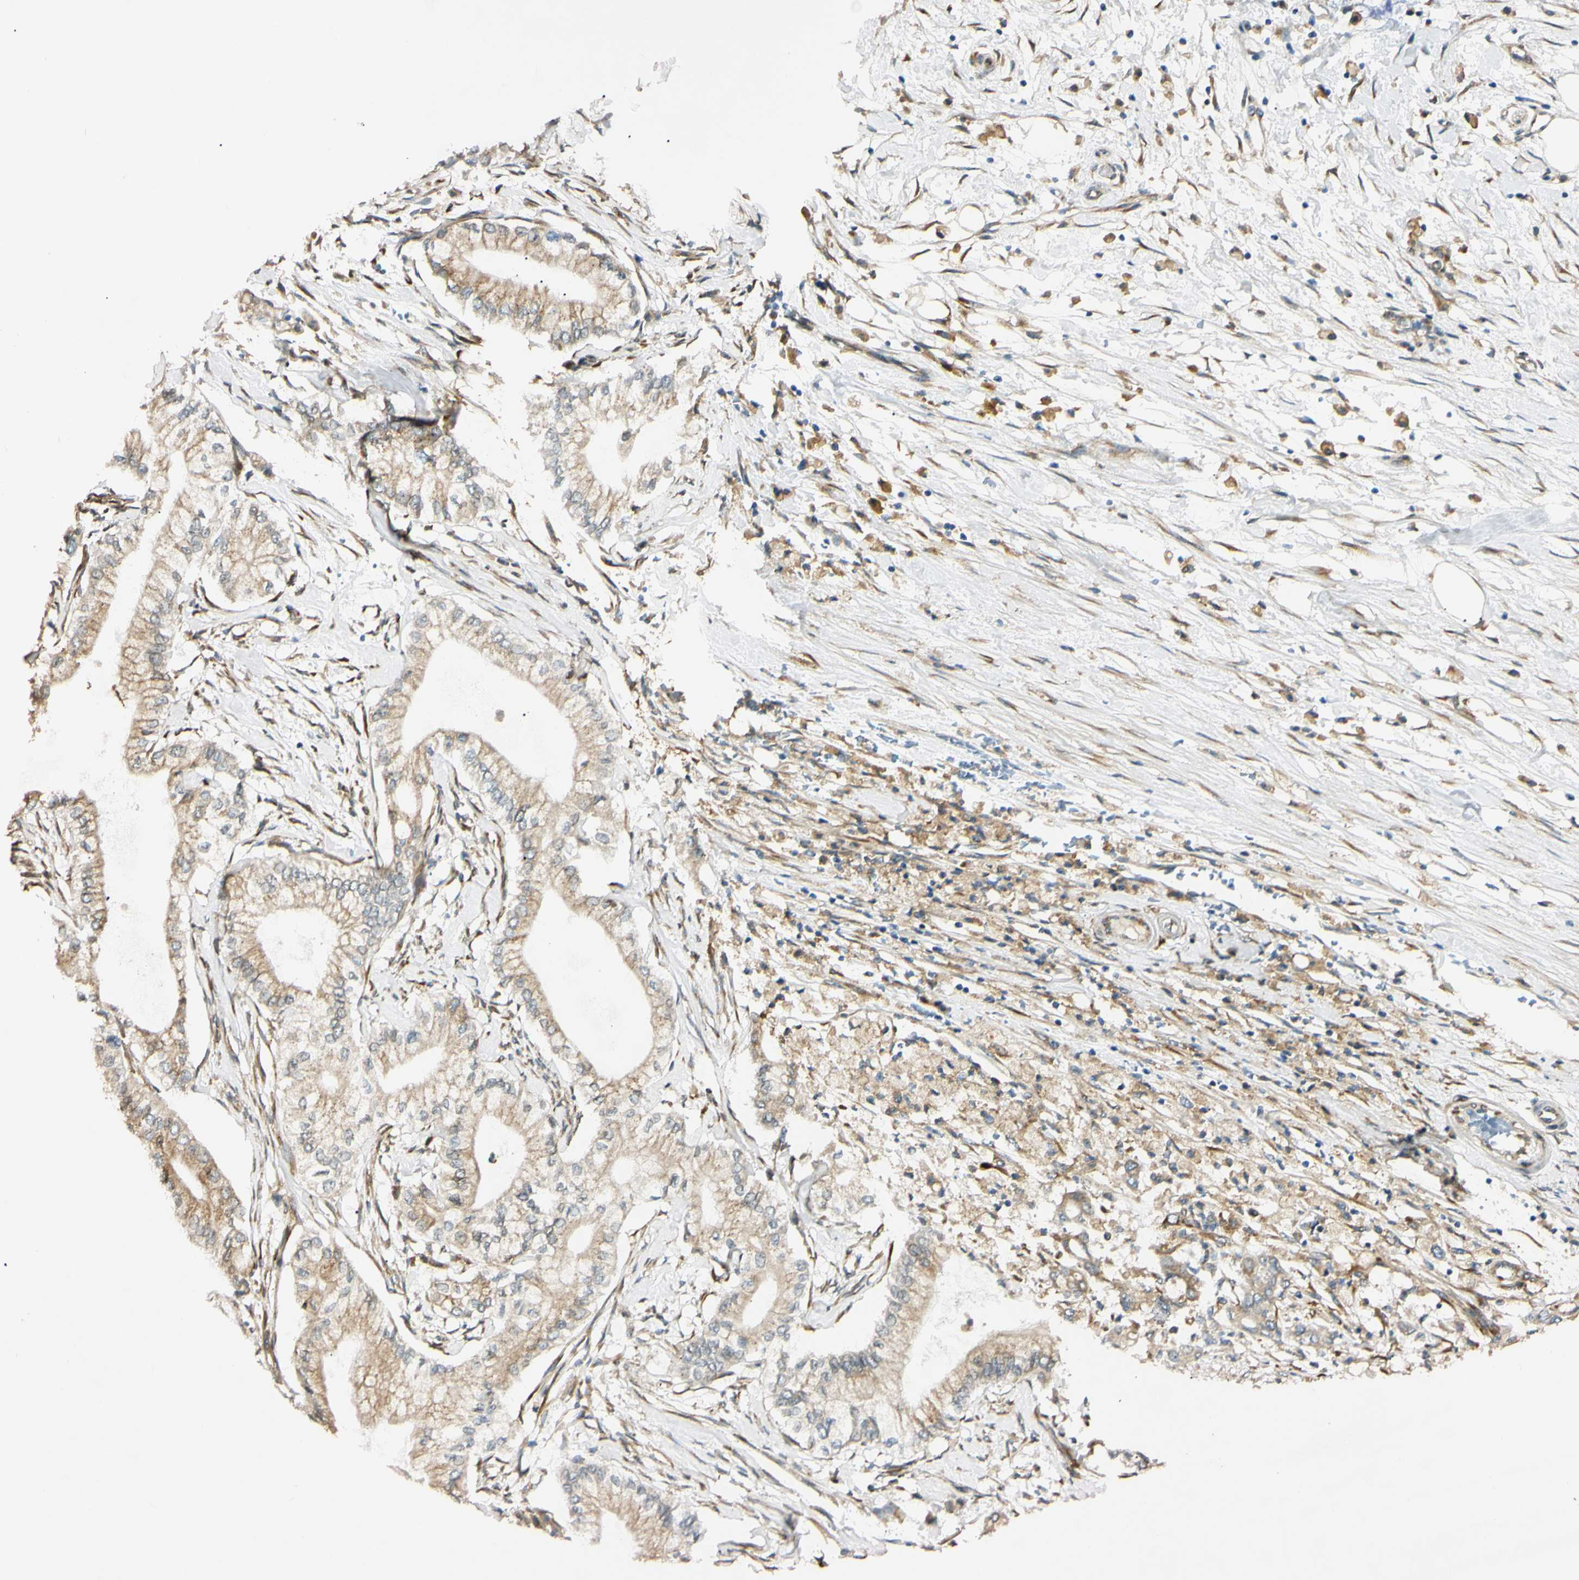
{"staining": {"intensity": "weak", "quantity": ">75%", "location": "cytoplasmic/membranous"}, "tissue": "pancreatic cancer", "cell_type": "Tumor cells", "image_type": "cancer", "snomed": [{"axis": "morphology", "description": "Adenocarcinoma, NOS"}, {"axis": "topography", "description": "Pancreas"}], "caption": "Immunohistochemistry image of human pancreatic cancer (adenocarcinoma) stained for a protein (brown), which demonstrates low levels of weak cytoplasmic/membranous expression in about >75% of tumor cells.", "gene": "IER3IP1", "patient": {"sex": "male", "age": 70}}